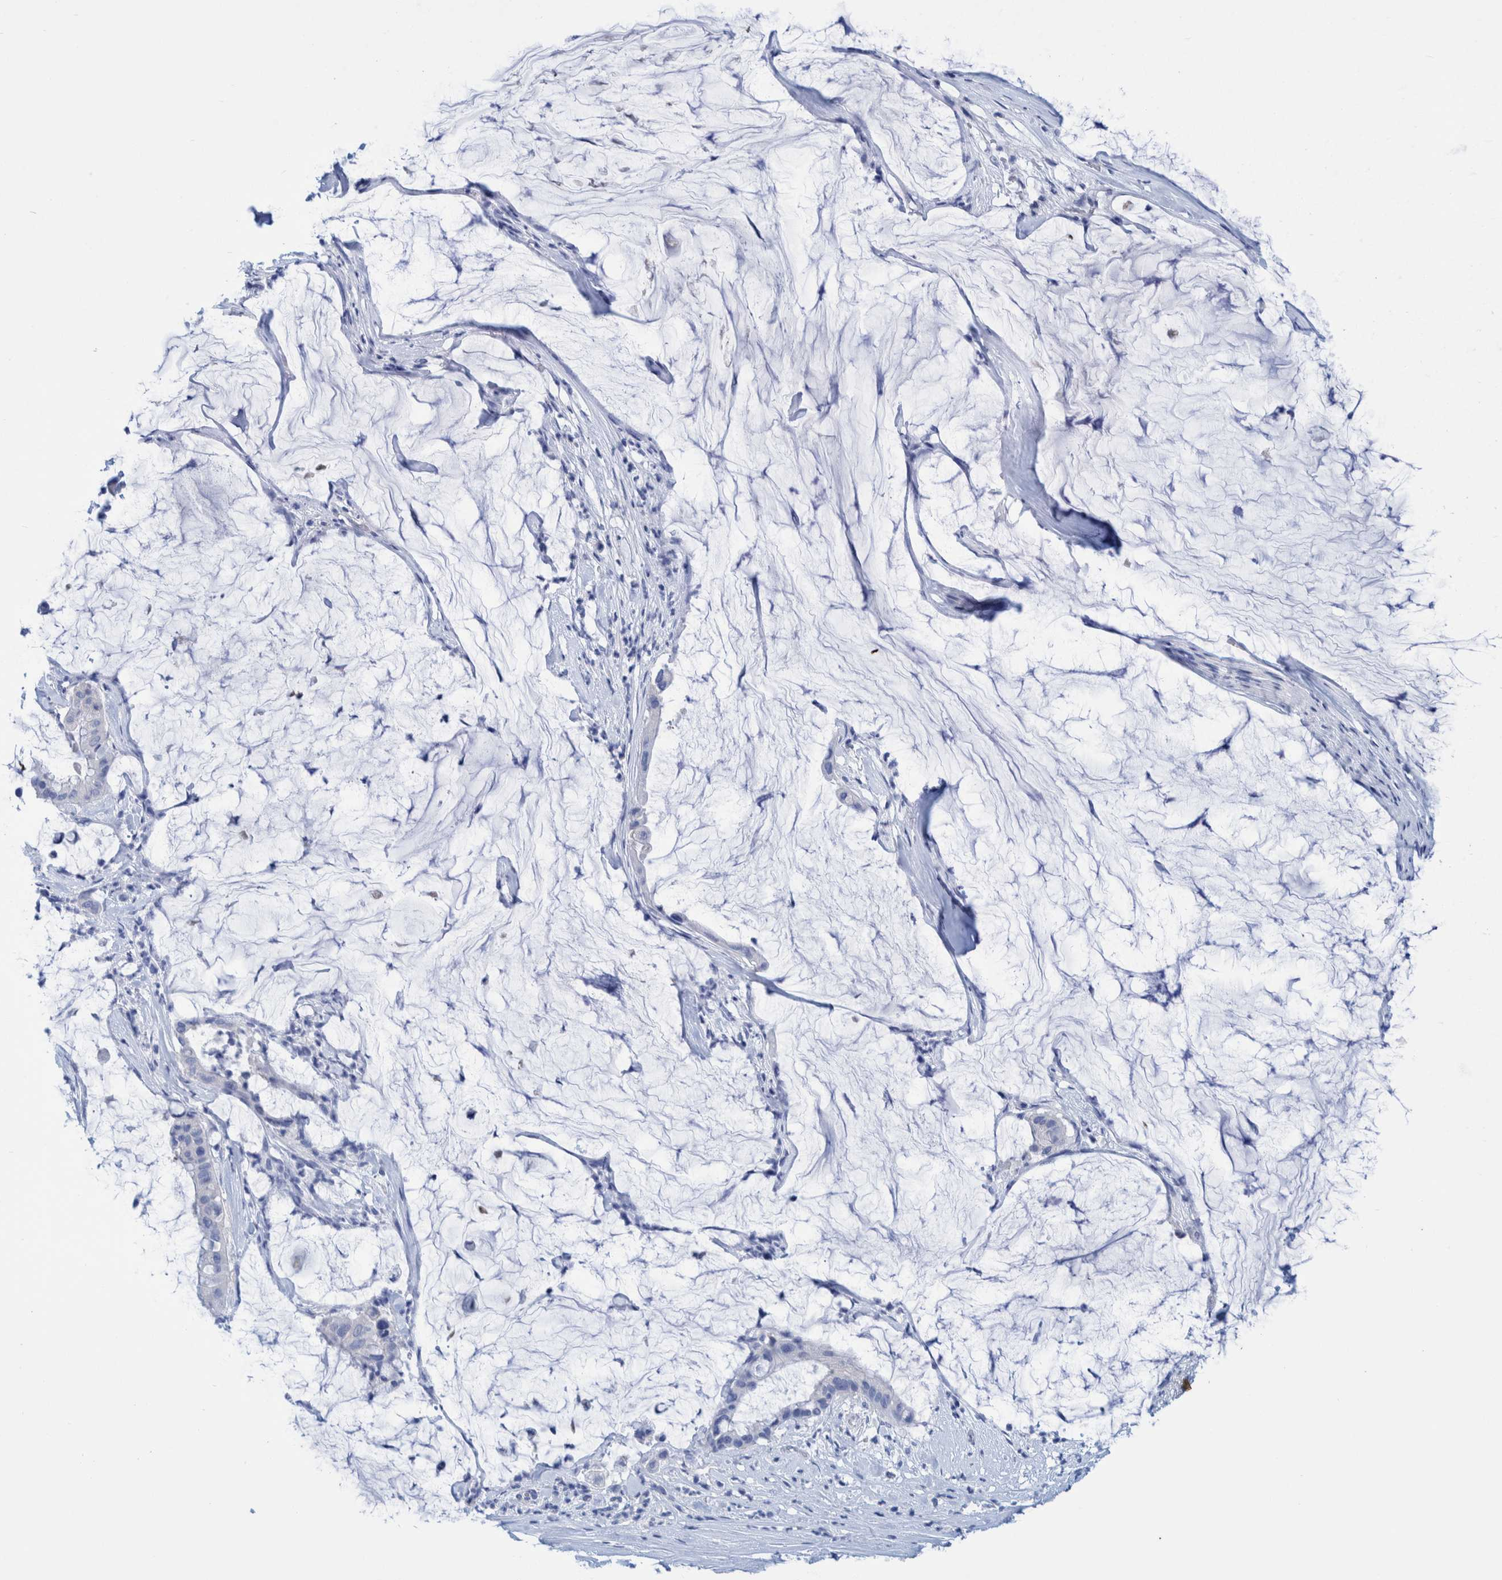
{"staining": {"intensity": "negative", "quantity": "none", "location": "none"}, "tissue": "pancreatic cancer", "cell_type": "Tumor cells", "image_type": "cancer", "snomed": [{"axis": "morphology", "description": "Adenocarcinoma, NOS"}, {"axis": "topography", "description": "Pancreas"}], "caption": "This micrograph is of pancreatic cancer (adenocarcinoma) stained with immunohistochemistry (IHC) to label a protein in brown with the nuclei are counter-stained blue. There is no staining in tumor cells. (Stains: DAB immunohistochemistry (IHC) with hematoxylin counter stain, Microscopy: brightfield microscopy at high magnification).", "gene": "PERP", "patient": {"sex": "male", "age": 41}}